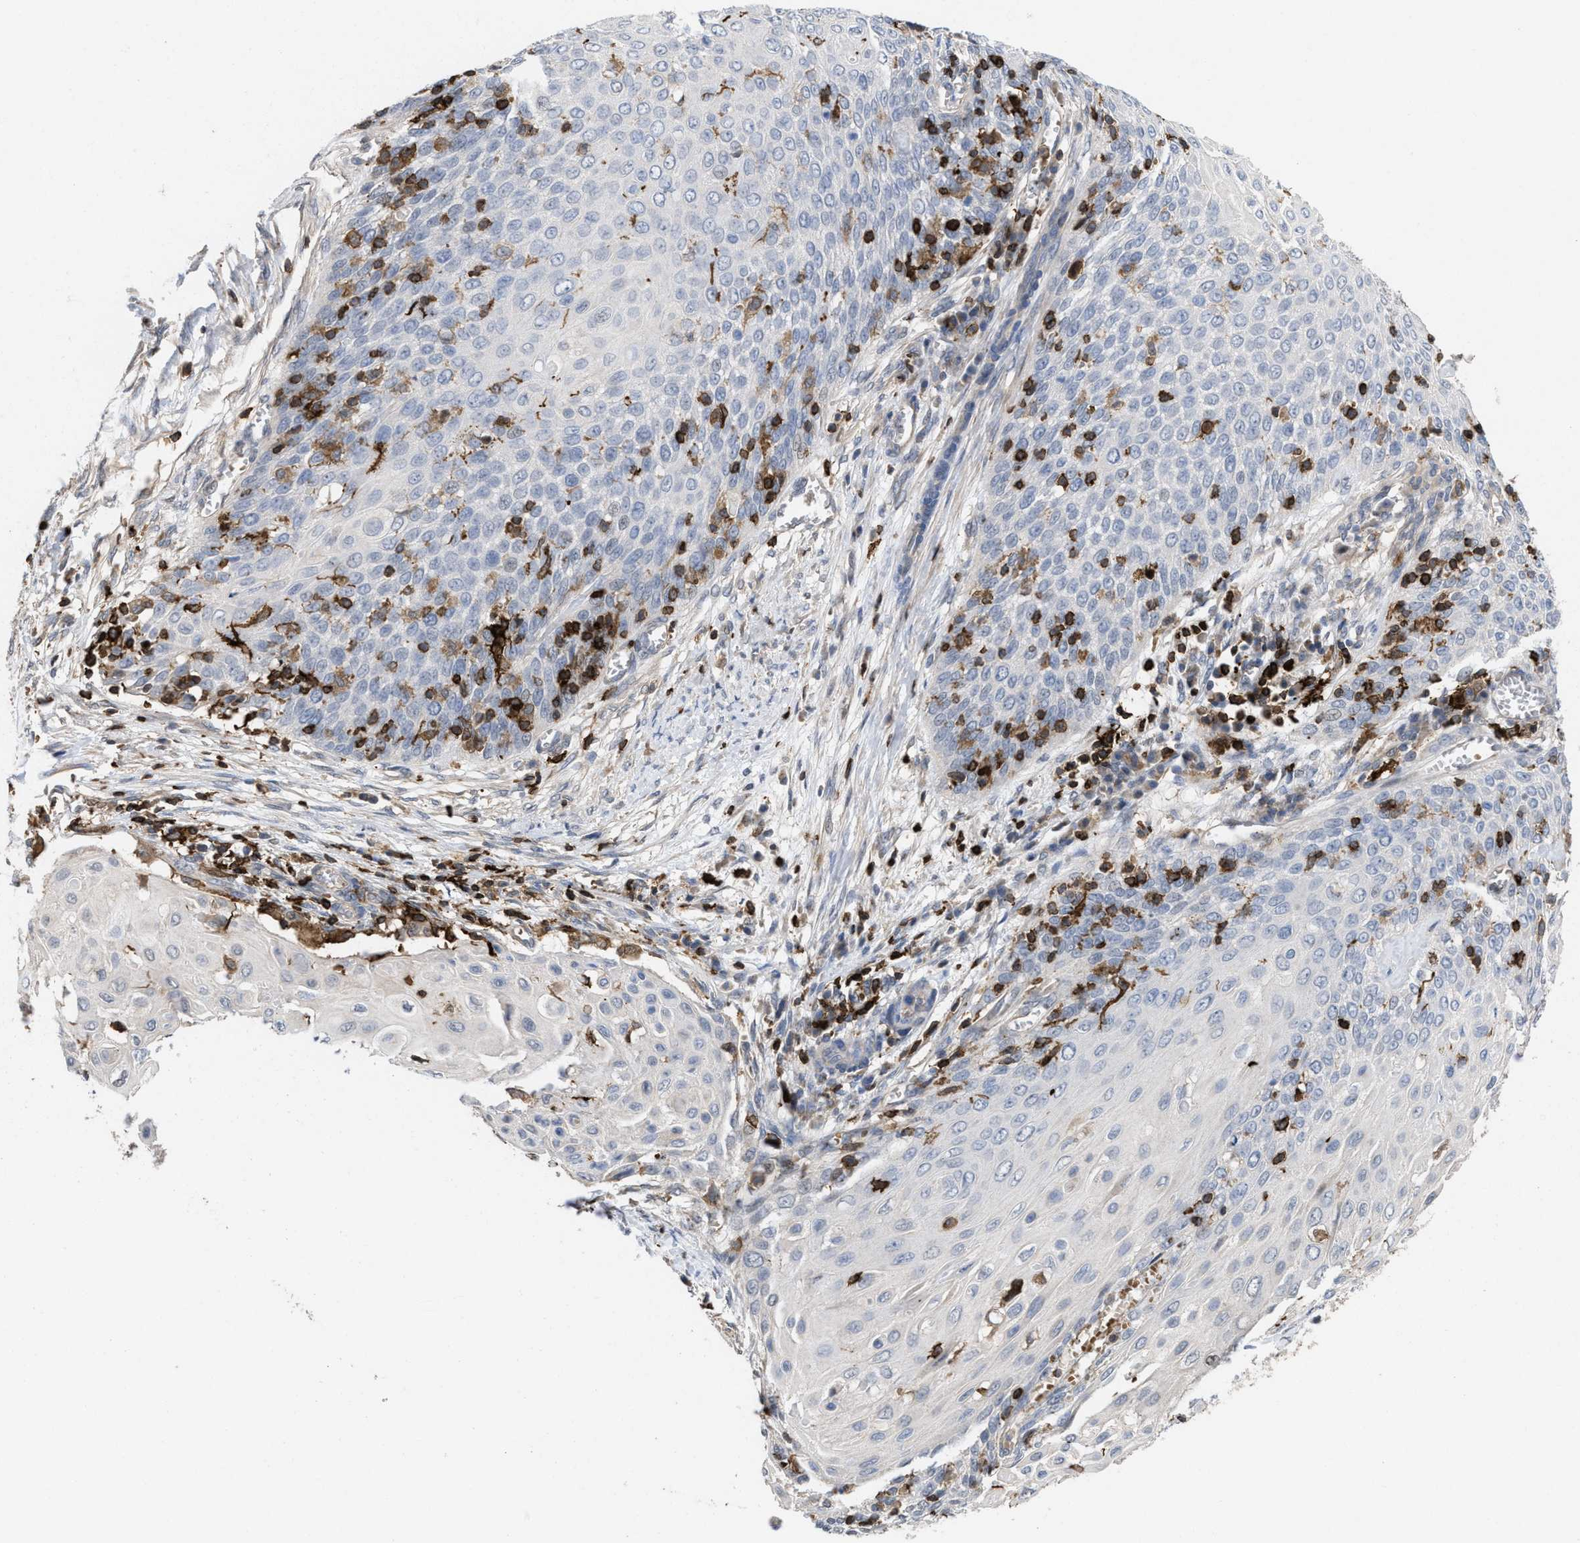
{"staining": {"intensity": "negative", "quantity": "none", "location": "none"}, "tissue": "cervical cancer", "cell_type": "Tumor cells", "image_type": "cancer", "snomed": [{"axis": "morphology", "description": "Squamous cell carcinoma, NOS"}, {"axis": "topography", "description": "Cervix"}], "caption": "Immunohistochemistry (IHC) micrograph of neoplastic tissue: cervical squamous cell carcinoma stained with DAB demonstrates no significant protein positivity in tumor cells.", "gene": "PTPRE", "patient": {"sex": "female", "age": 39}}